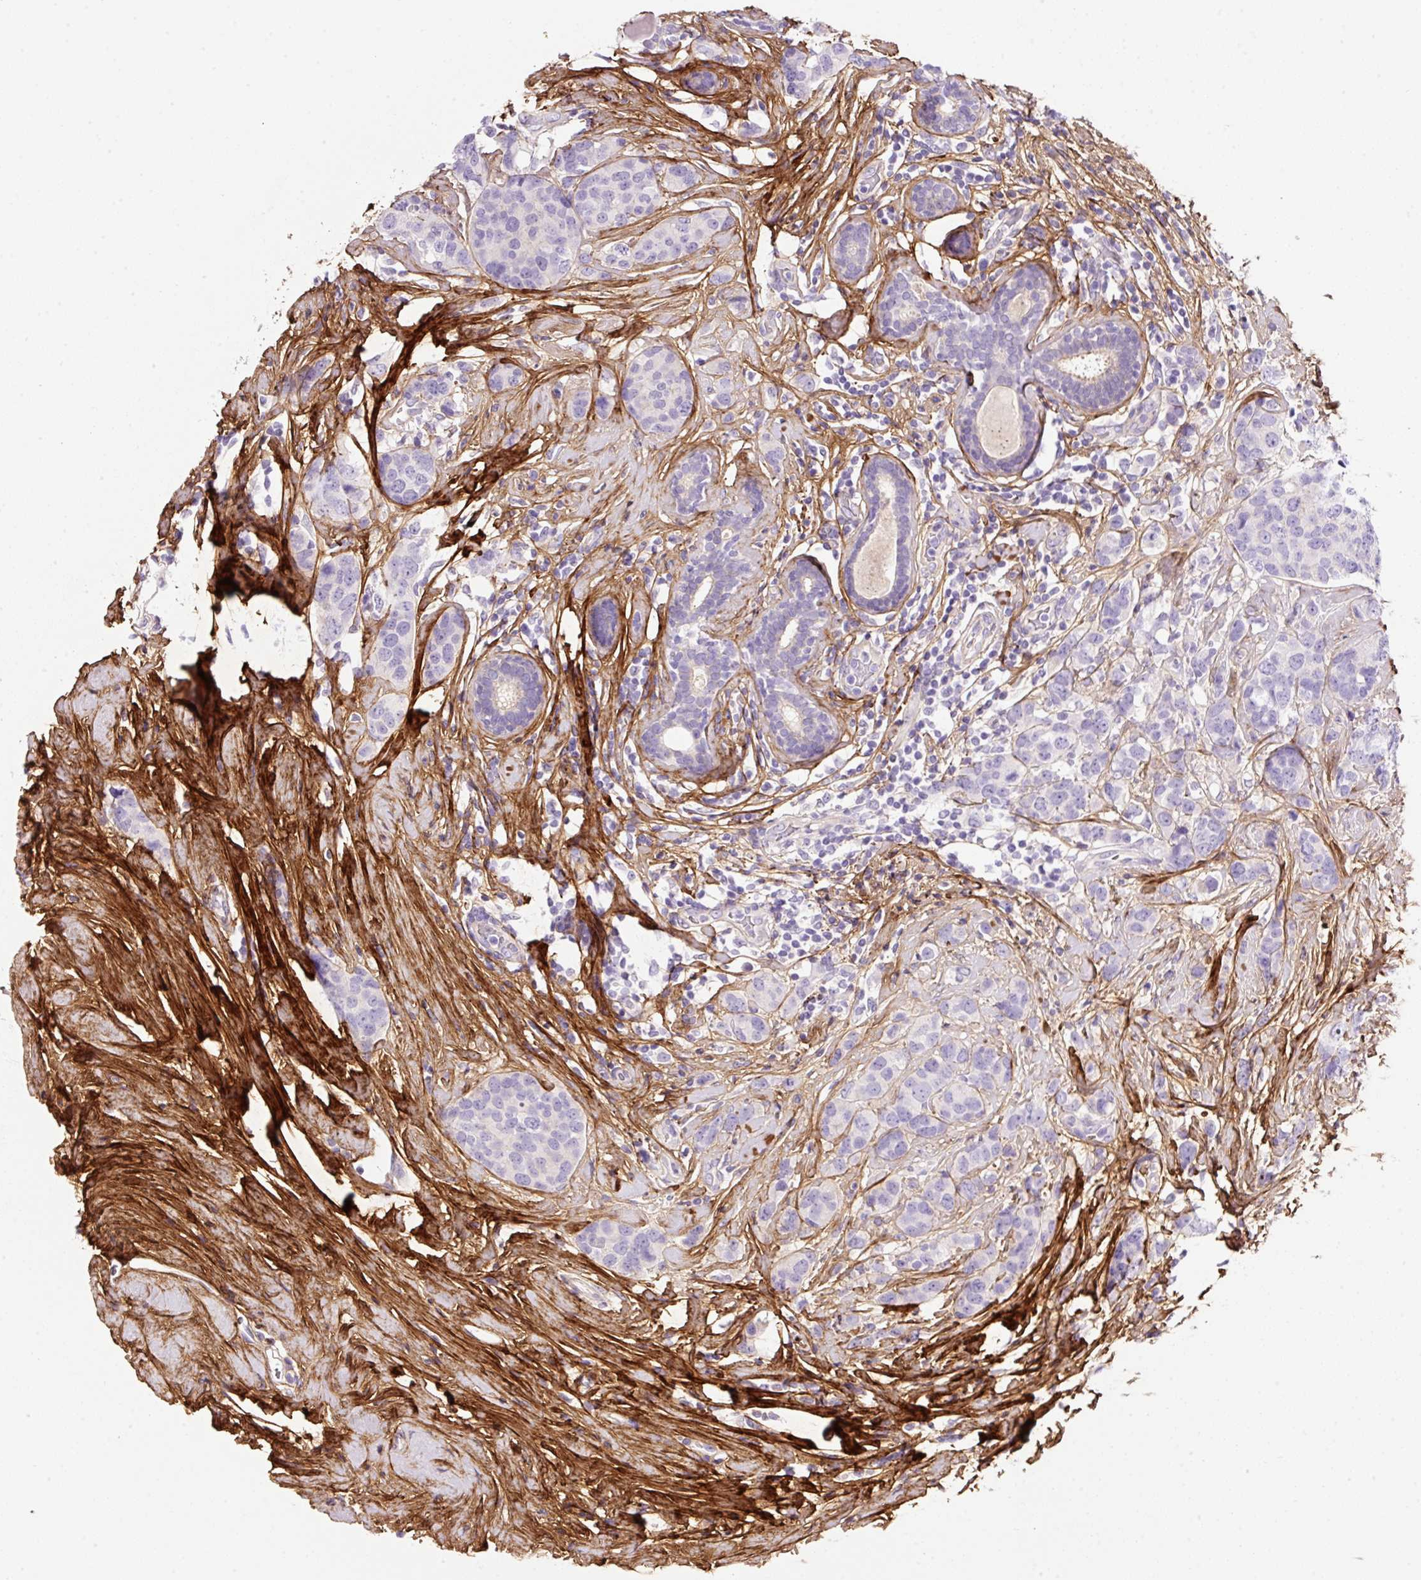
{"staining": {"intensity": "negative", "quantity": "none", "location": "none"}, "tissue": "breast cancer", "cell_type": "Tumor cells", "image_type": "cancer", "snomed": [{"axis": "morphology", "description": "Lobular carcinoma"}, {"axis": "topography", "description": "Breast"}], "caption": "Breast cancer (lobular carcinoma) stained for a protein using IHC shows no staining tumor cells.", "gene": "SOS2", "patient": {"sex": "female", "age": 59}}